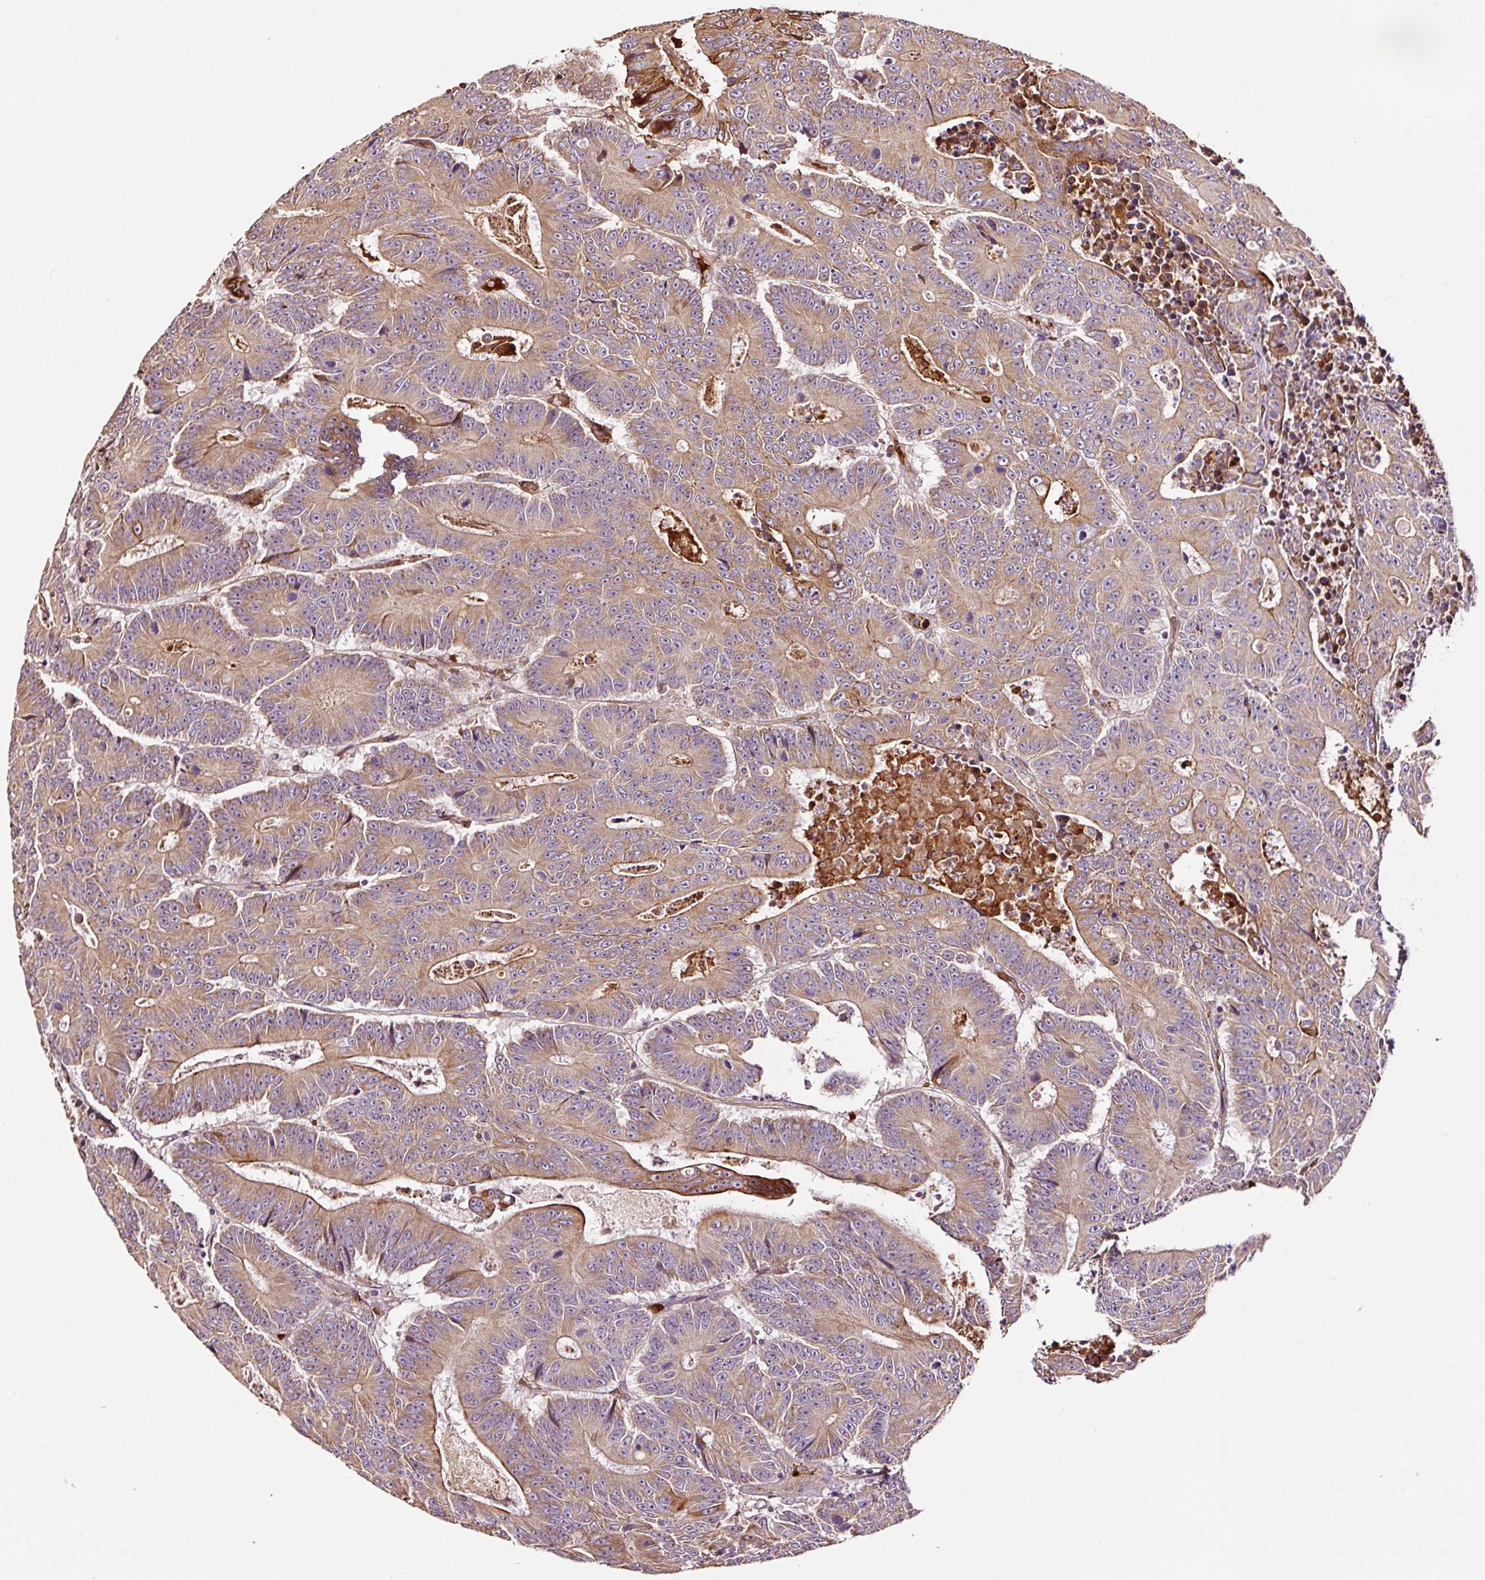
{"staining": {"intensity": "moderate", "quantity": ">75%", "location": "cytoplasmic/membranous"}, "tissue": "colorectal cancer", "cell_type": "Tumor cells", "image_type": "cancer", "snomed": [{"axis": "morphology", "description": "Adenocarcinoma, NOS"}, {"axis": "topography", "description": "Colon"}], "caption": "This histopathology image shows colorectal cancer stained with immunohistochemistry to label a protein in brown. The cytoplasmic/membranous of tumor cells show moderate positivity for the protein. Nuclei are counter-stained blue.", "gene": "PGLYRP2", "patient": {"sex": "male", "age": 83}}